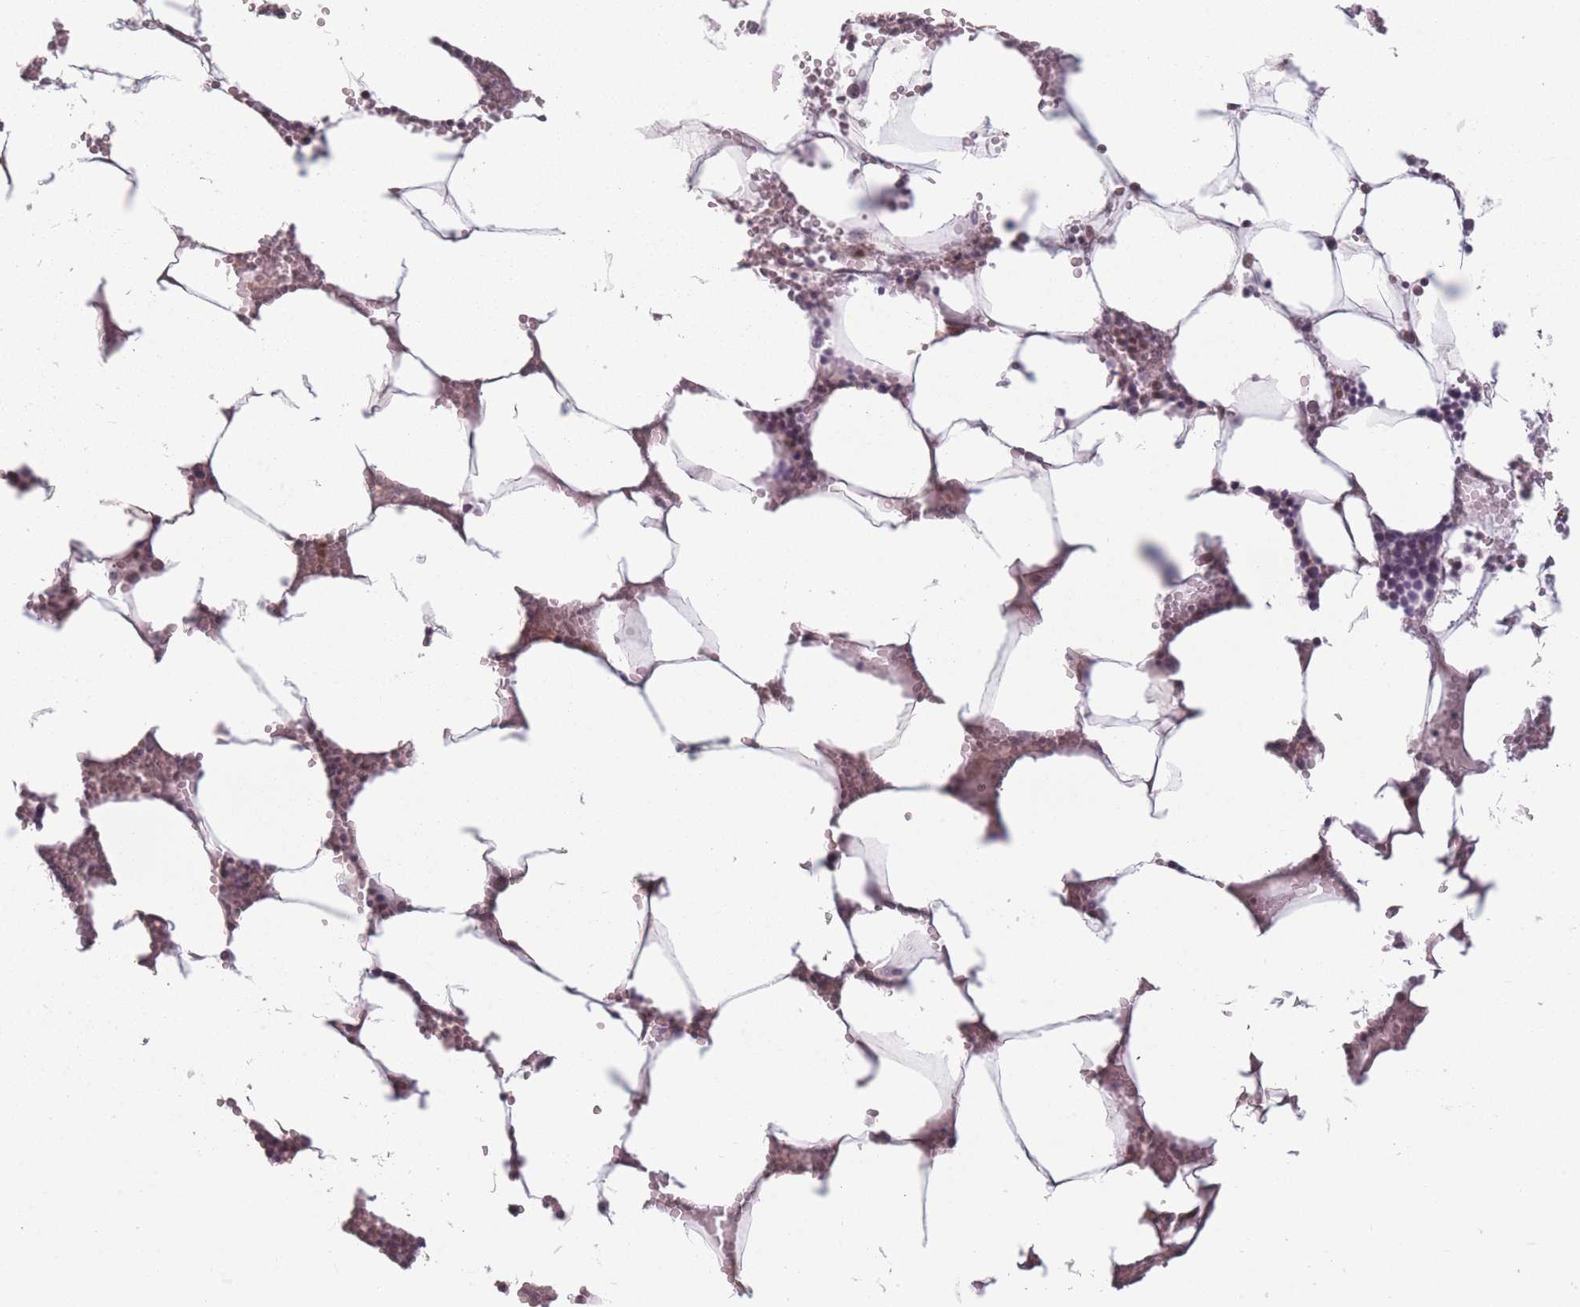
{"staining": {"intensity": "weak", "quantity": "<25%", "location": "nuclear"}, "tissue": "bone marrow", "cell_type": "Hematopoietic cells", "image_type": "normal", "snomed": [{"axis": "morphology", "description": "Normal tissue, NOS"}, {"axis": "topography", "description": "Bone marrow"}], "caption": "A high-resolution image shows immunohistochemistry (IHC) staining of benign bone marrow, which reveals no significant positivity in hematopoietic cells.", "gene": "OR10C1", "patient": {"sex": "male", "age": 70}}